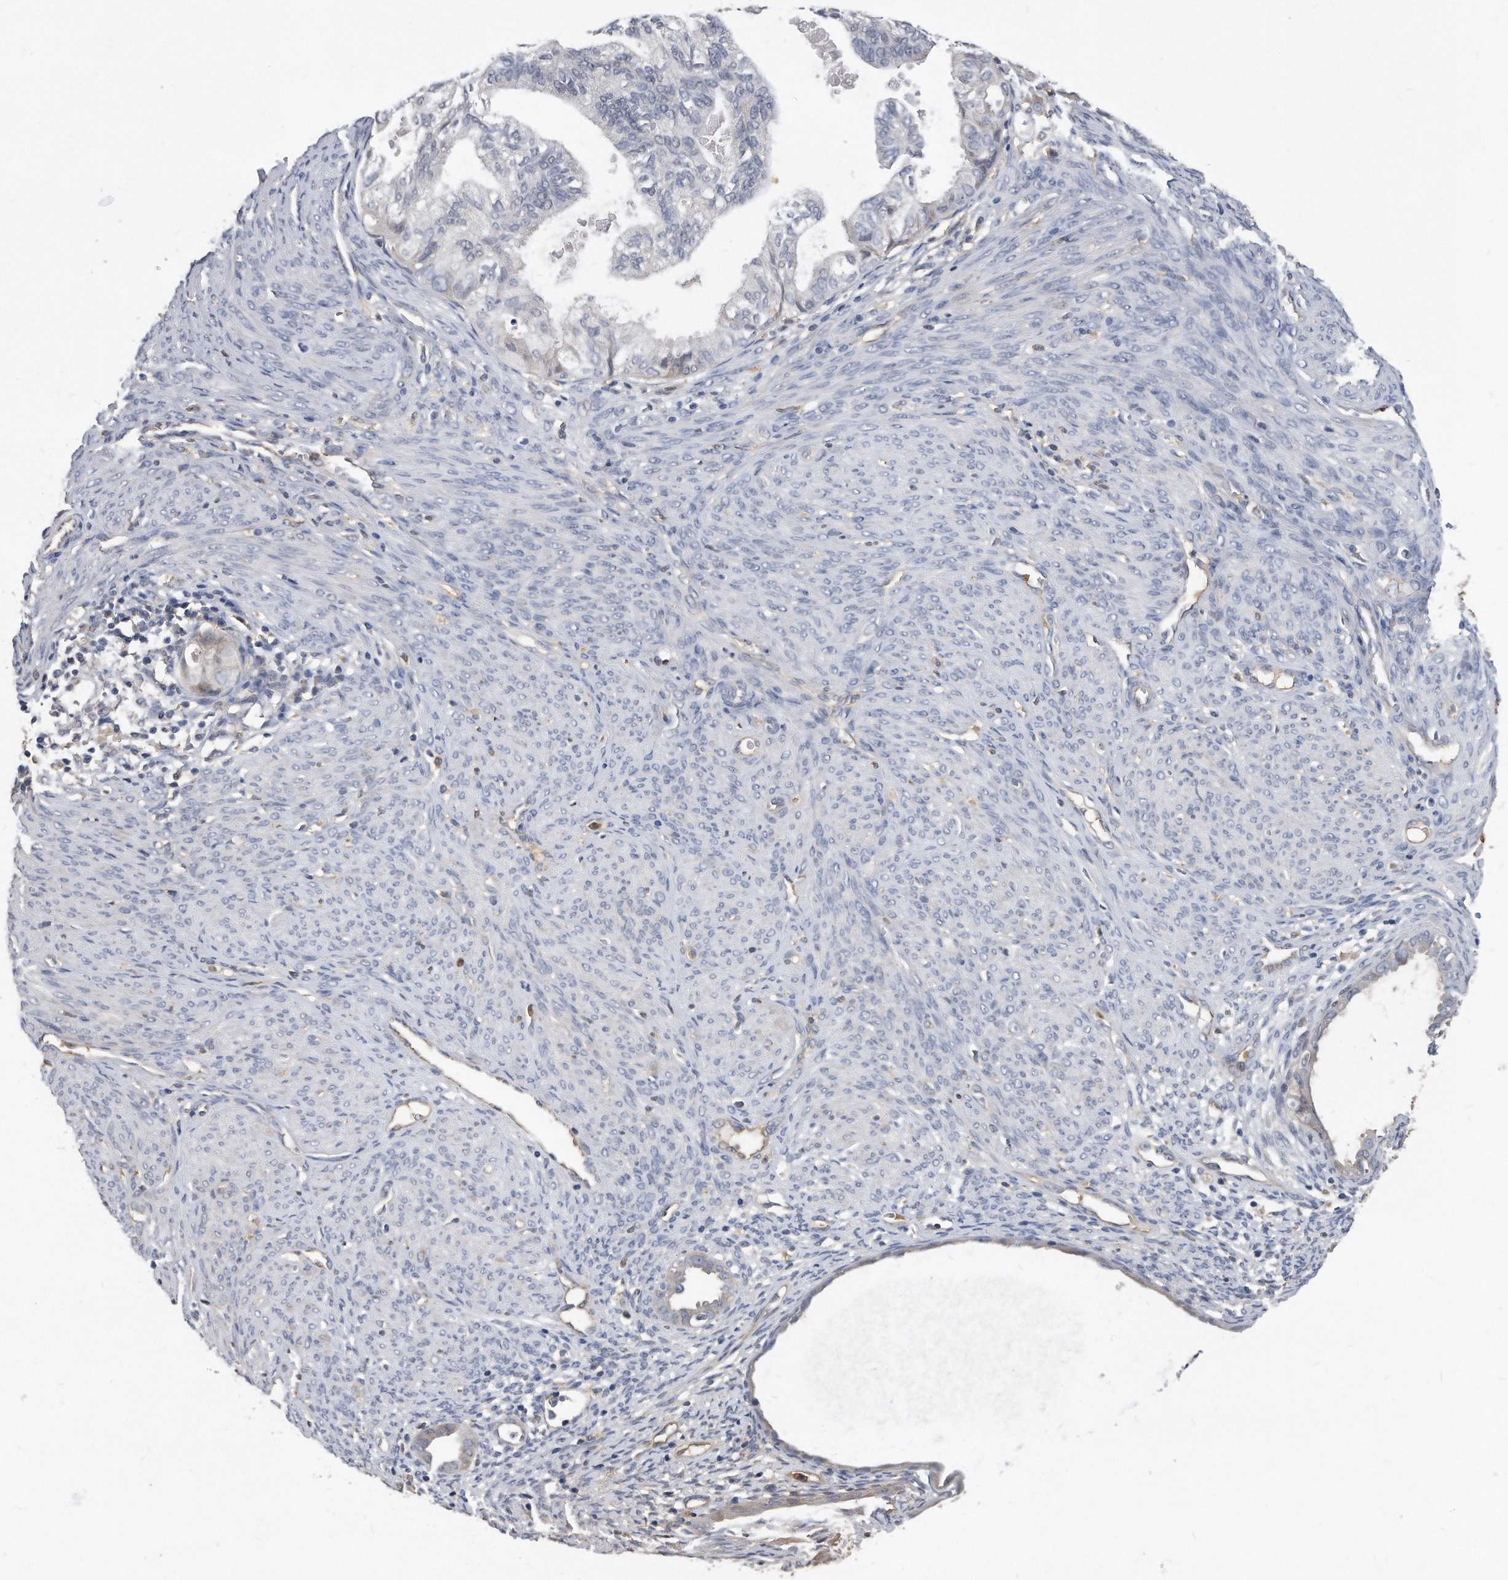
{"staining": {"intensity": "negative", "quantity": "none", "location": "none"}, "tissue": "cervical cancer", "cell_type": "Tumor cells", "image_type": "cancer", "snomed": [{"axis": "morphology", "description": "Normal tissue, NOS"}, {"axis": "morphology", "description": "Adenocarcinoma, NOS"}, {"axis": "topography", "description": "Cervix"}, {"axis": "topography", "description": "Endometrium"}], "caption": "There is no significant positivity in tumor cells of cervical cancer.", "gene": "HOMER3", "patient": {"sex": "female", "age": 86}}